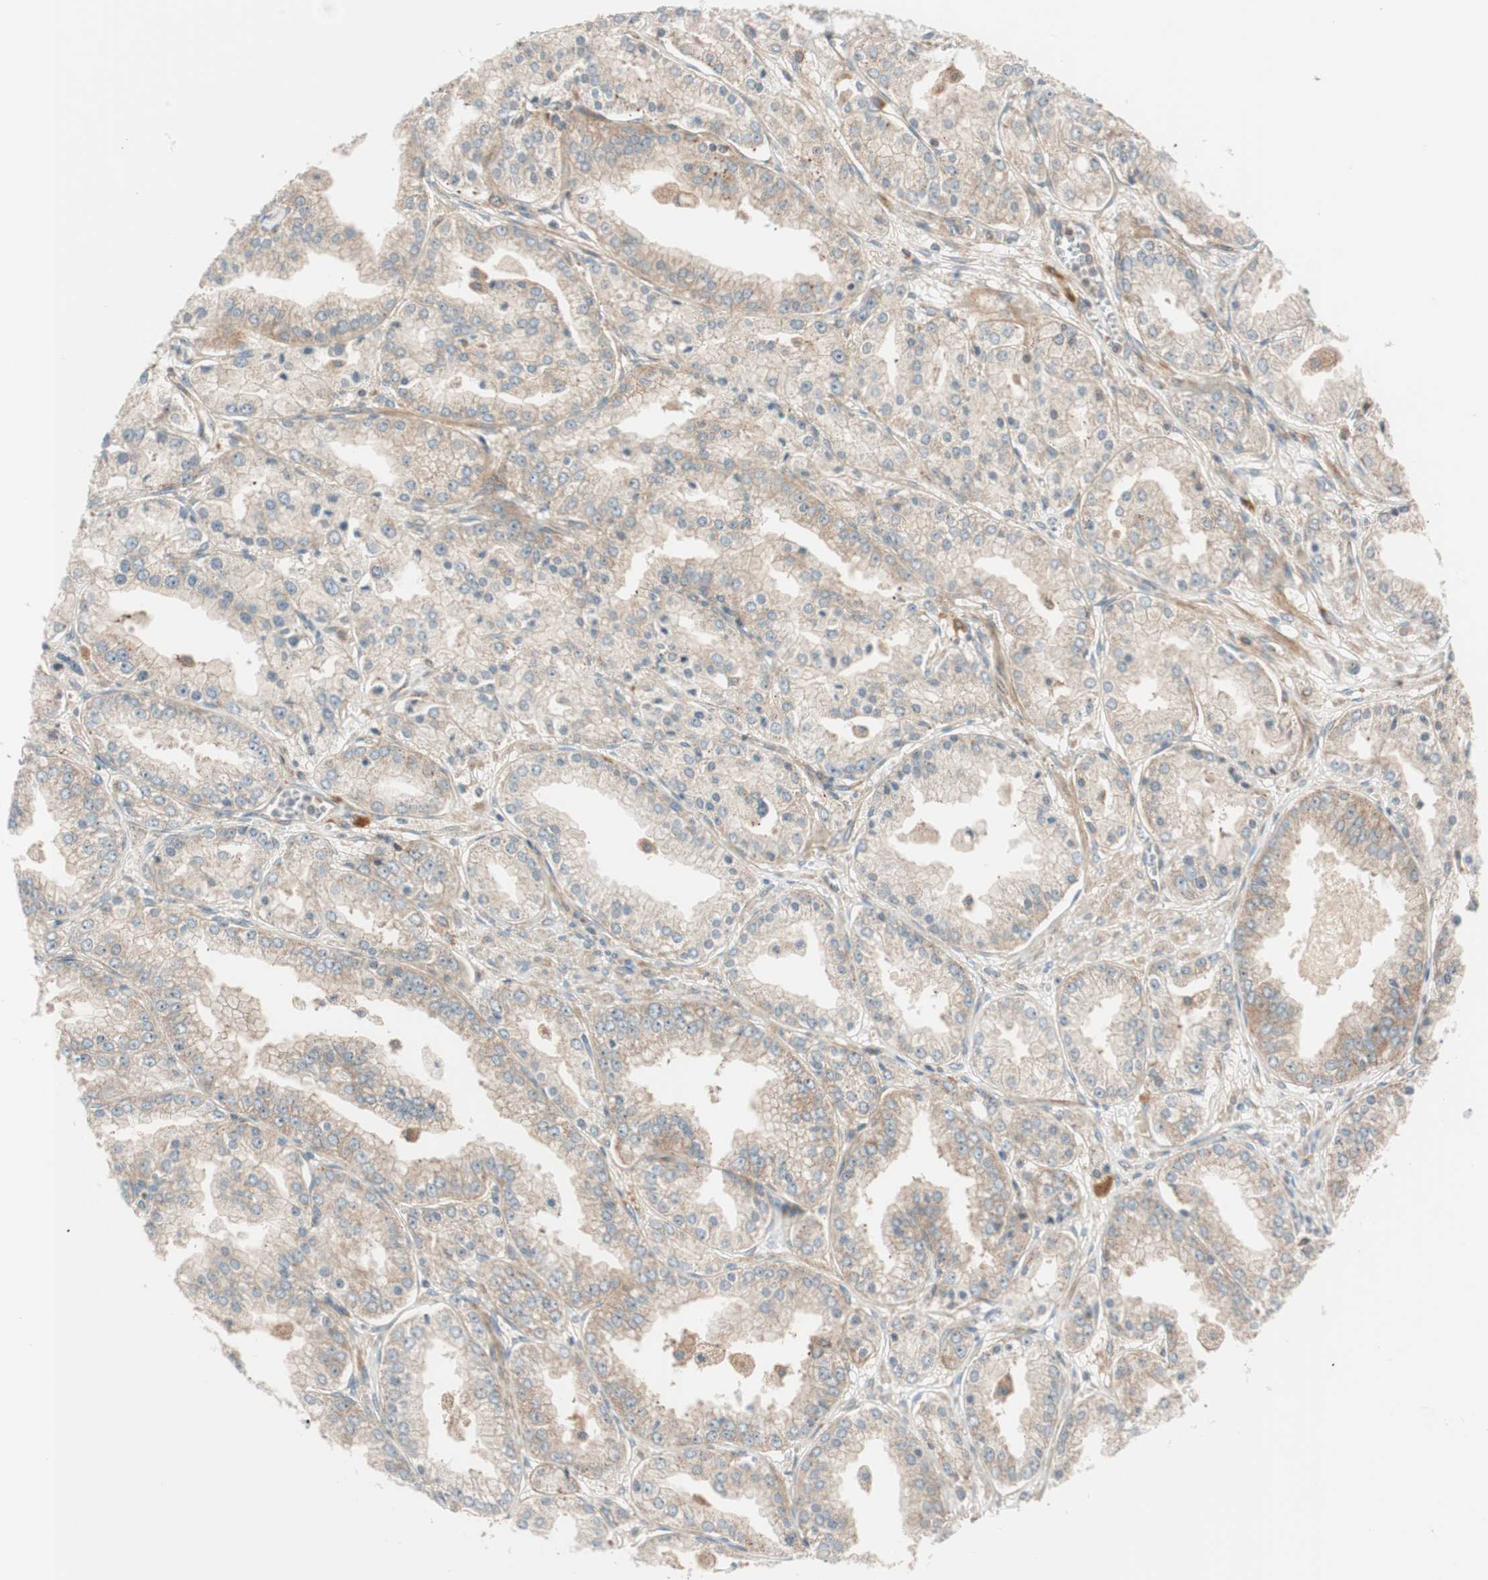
{"staining": {"intensity": "weak", "quantity": ">75%", "location": "cytoplasmic/membranous"}, "tissue": "prostate cancer", "cell_type": "Tumor cells", "image_type": "cancer", "snomed": [{"axis": "morphology", "description": "Adenocarcinoma, High grade"}, {"axis": "topography", "description": "Prostate"}], "caption": "The micrograph displays staining of prostate cancer, revealing weak cytoplasmic/membranous protein expression (brown color) within tumor cells. (Stains: DAB (3,3'-diaminobenzidine) in brown, nuclei in blue, Microscopy: brightfield microscopy at high magnification).", "gene": "ABI1", "patient": {"sex": "male", "age": 61}}